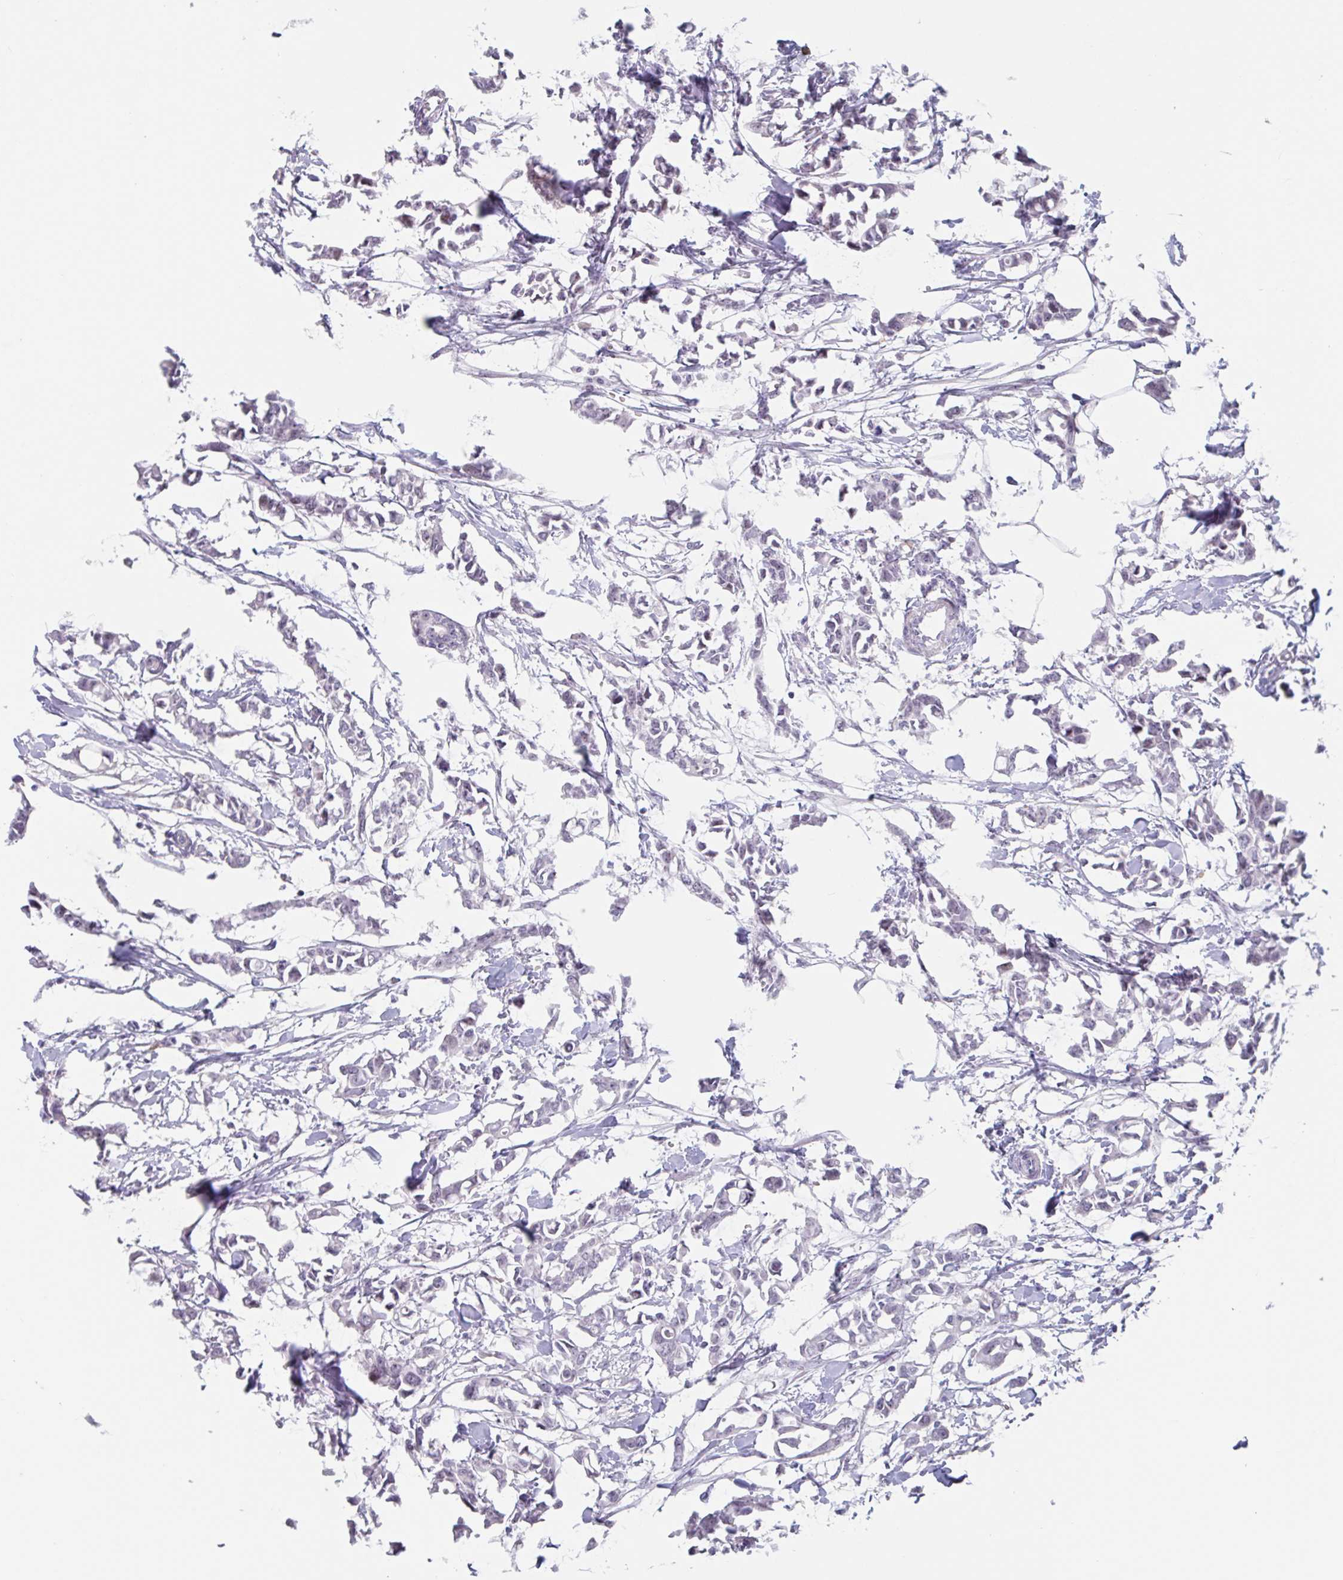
{"staining": {"intensity": "negative", "quantity": "none", "location": "none"}, "tissue": "breast cancer", "cell_type": "Tumor cells", "image_type": "cancer", "snomed": [{"axis": "morphology", "description": "Duct carcinoma"}, {"axis": "topography", "description": "Breast"}], "caption": "High power microscopy image of an immunohistochemistry (IHC) photomicrograph of breast cancer, revealing no significant positivity in tumor cells.", "gene": "LENG9", "patient": {"sex": "female", "age": 41}}